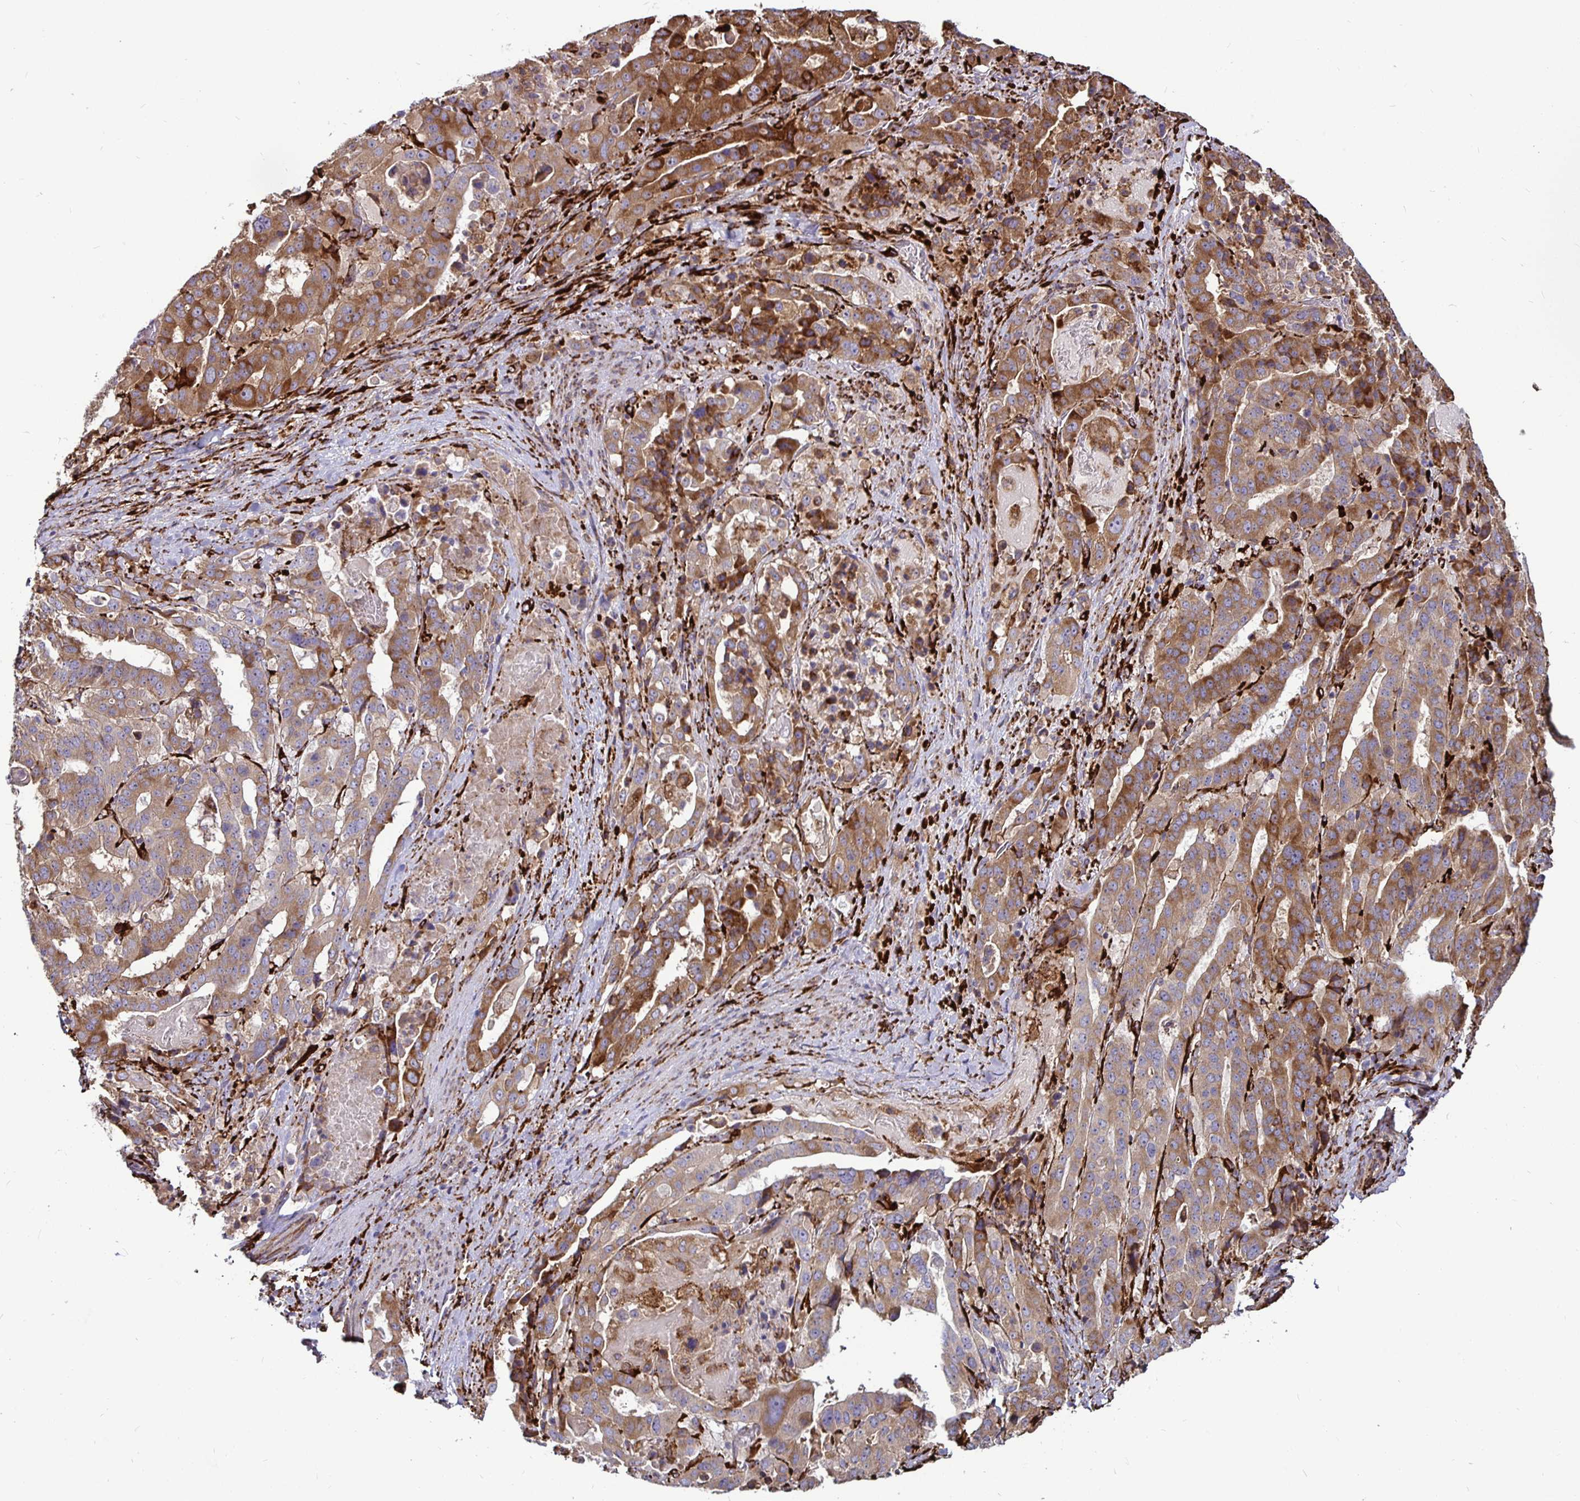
{"staining": {"intensity": "moderate", "quantity": ">75%", "location": "cytoplasmic/membranous"}, "tissue": "stomach cancer", "cell_type": "Tumor cells", "image_type": "cancer", "snomed": [{"axis": "morphology", "description": "Adenocarcinoma, NOS"}, {"axis": "topography", "description": "Stomach"}], "caption": "Protein expression analysis of human stomach adenocarcinoma reveals moderate cytoplasmic/membranous positivity in approximately >75% of tumor cells.", "gene": "P4HA2", "patient": {"sex": "male", "age": 48}}